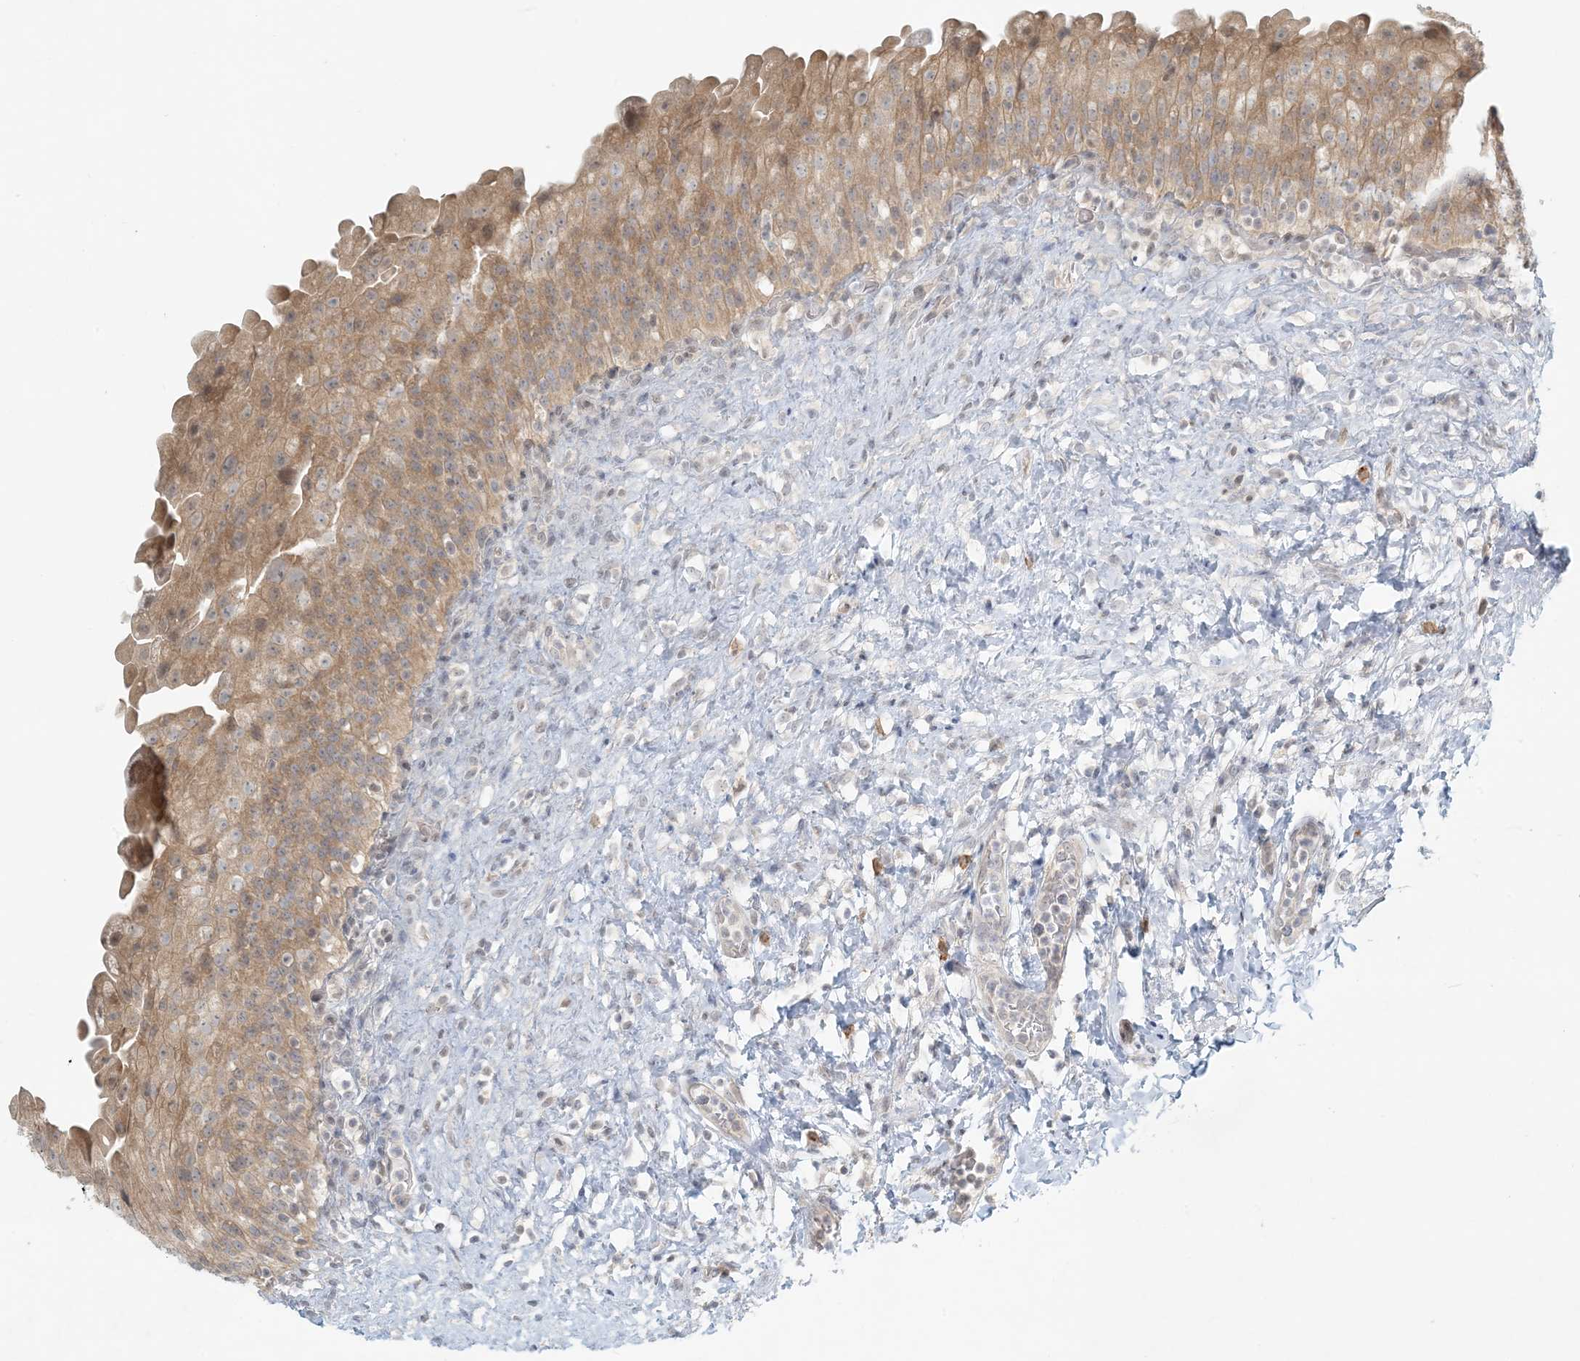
{"staining": {"intensity": "moderate", "quantity": ">75%", "location": "cytoplasmic/membranous"}, "tissue": "urinary bladder", "cell_type": "Urothelial cells", "image_type": "normal", "snomed": [{"axis": "morphology", "description": "Normal tissue, NOS"}, {"axis": "topography", "description": "Urinary bladder"}], "caption": "Benign urinary bladder demonstrates moderate cytoplasmic/membranous positivity in about >75% of urothelial cells, visualized by immunohistochemistry. Immunohistochemistry (ihc) stains the protein of interest in brown and the nuclei are stained blue.", "gene": "OBI1", "patient": {"sex": "female", "age": 27}}